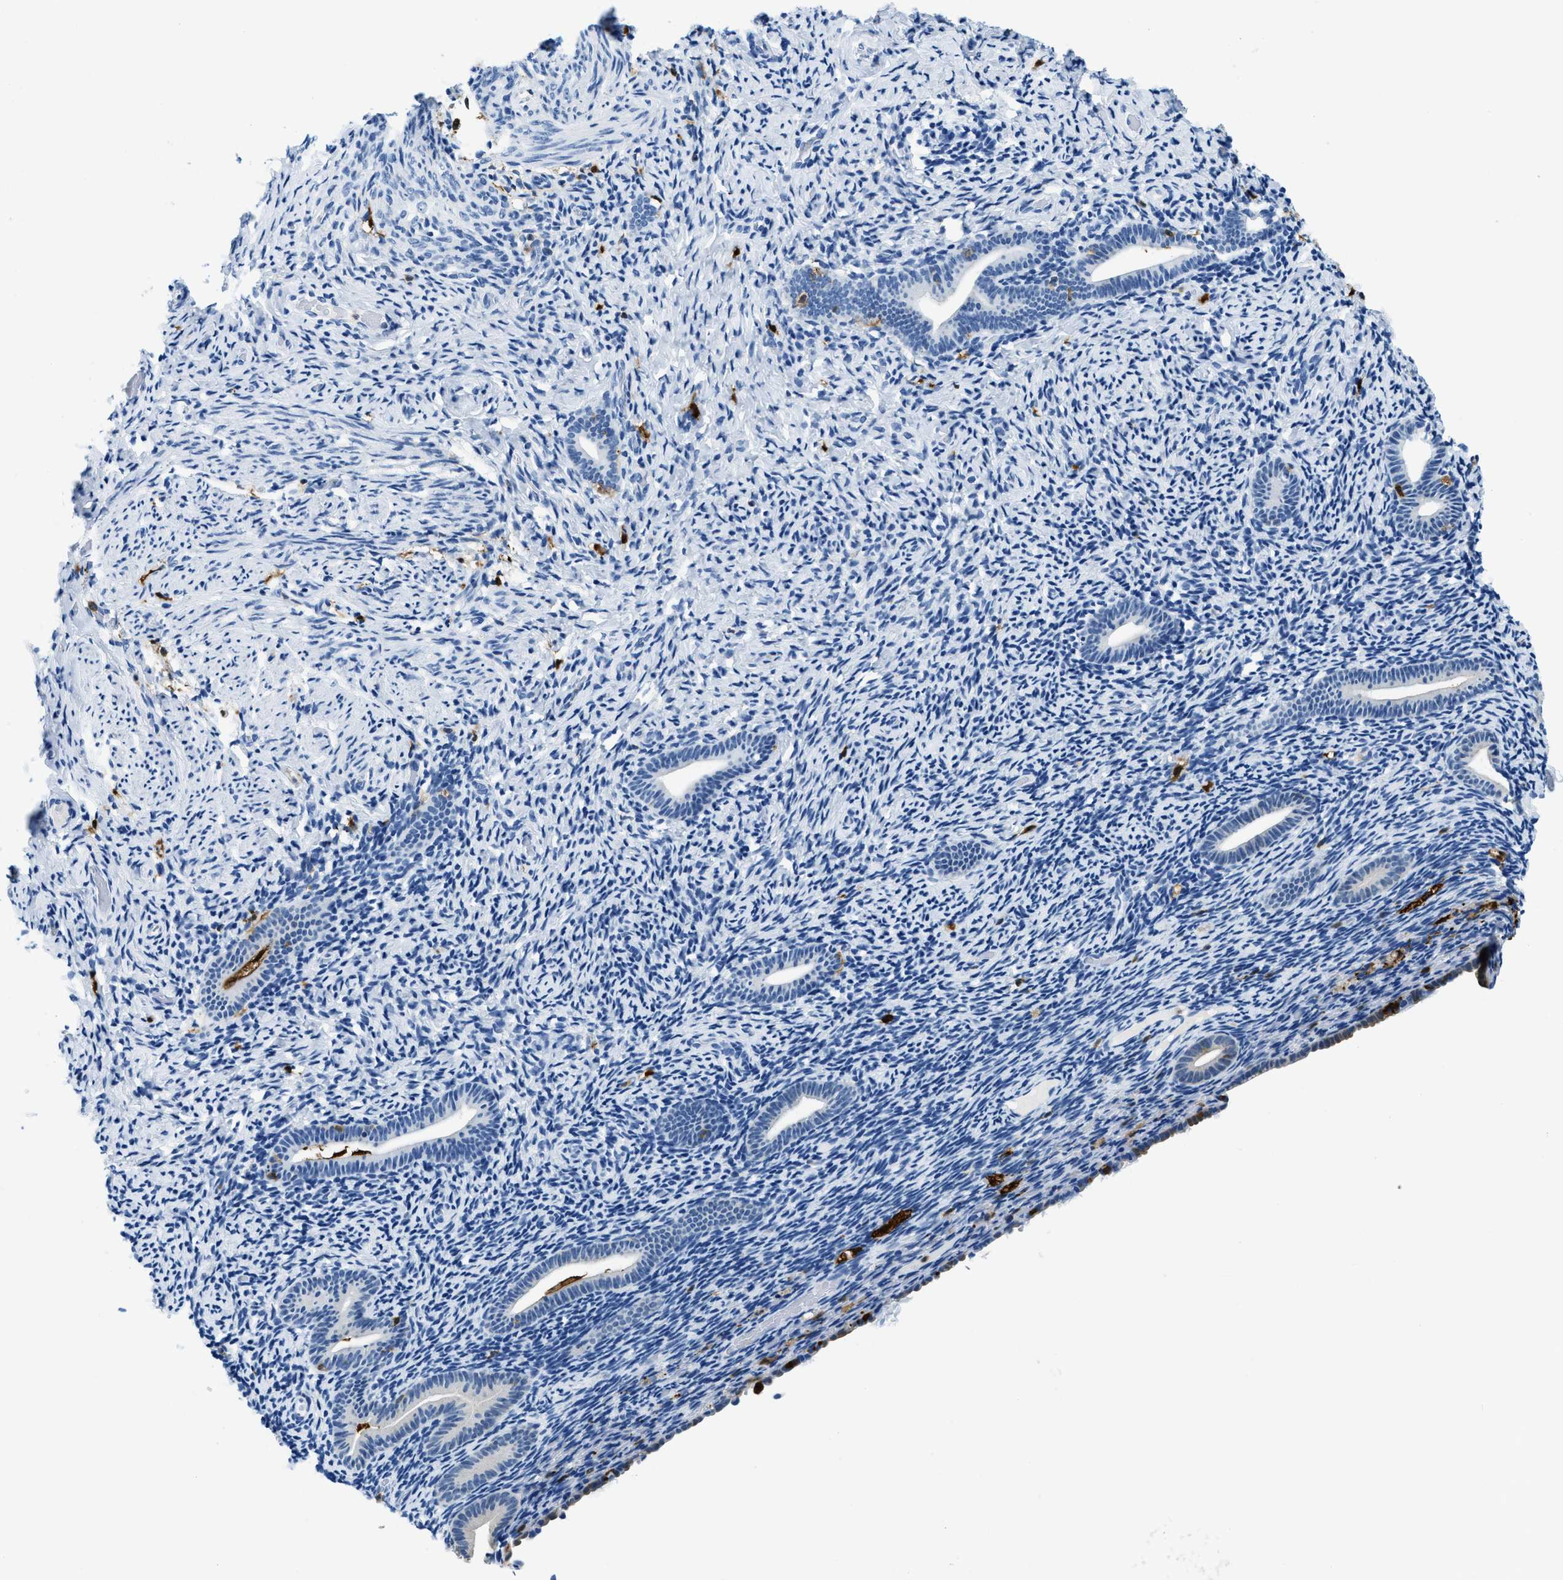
{"staining": {"intensity": "moderate", "quantity": "<25%", "location": "cytoplasmic/membranous,nuclear"}, "tissue": "endometrium", "cell_type": "Cells in endometrial stroma", "image_type": "normal", "snomed": [{"axis": "morphology", "description": "Normal tissue, NOS"}, {"axis": "topography", "description": "Endometrium"}], "caption": "The photomicrograph shows staining of benign endometrium, revealing moderate cytoplasmic/membranous,nuclear protein expression (brown color) within cells in endometrial stroma.", "gene": "CAPG", "patient": {"sex": "female", "age": 51}}